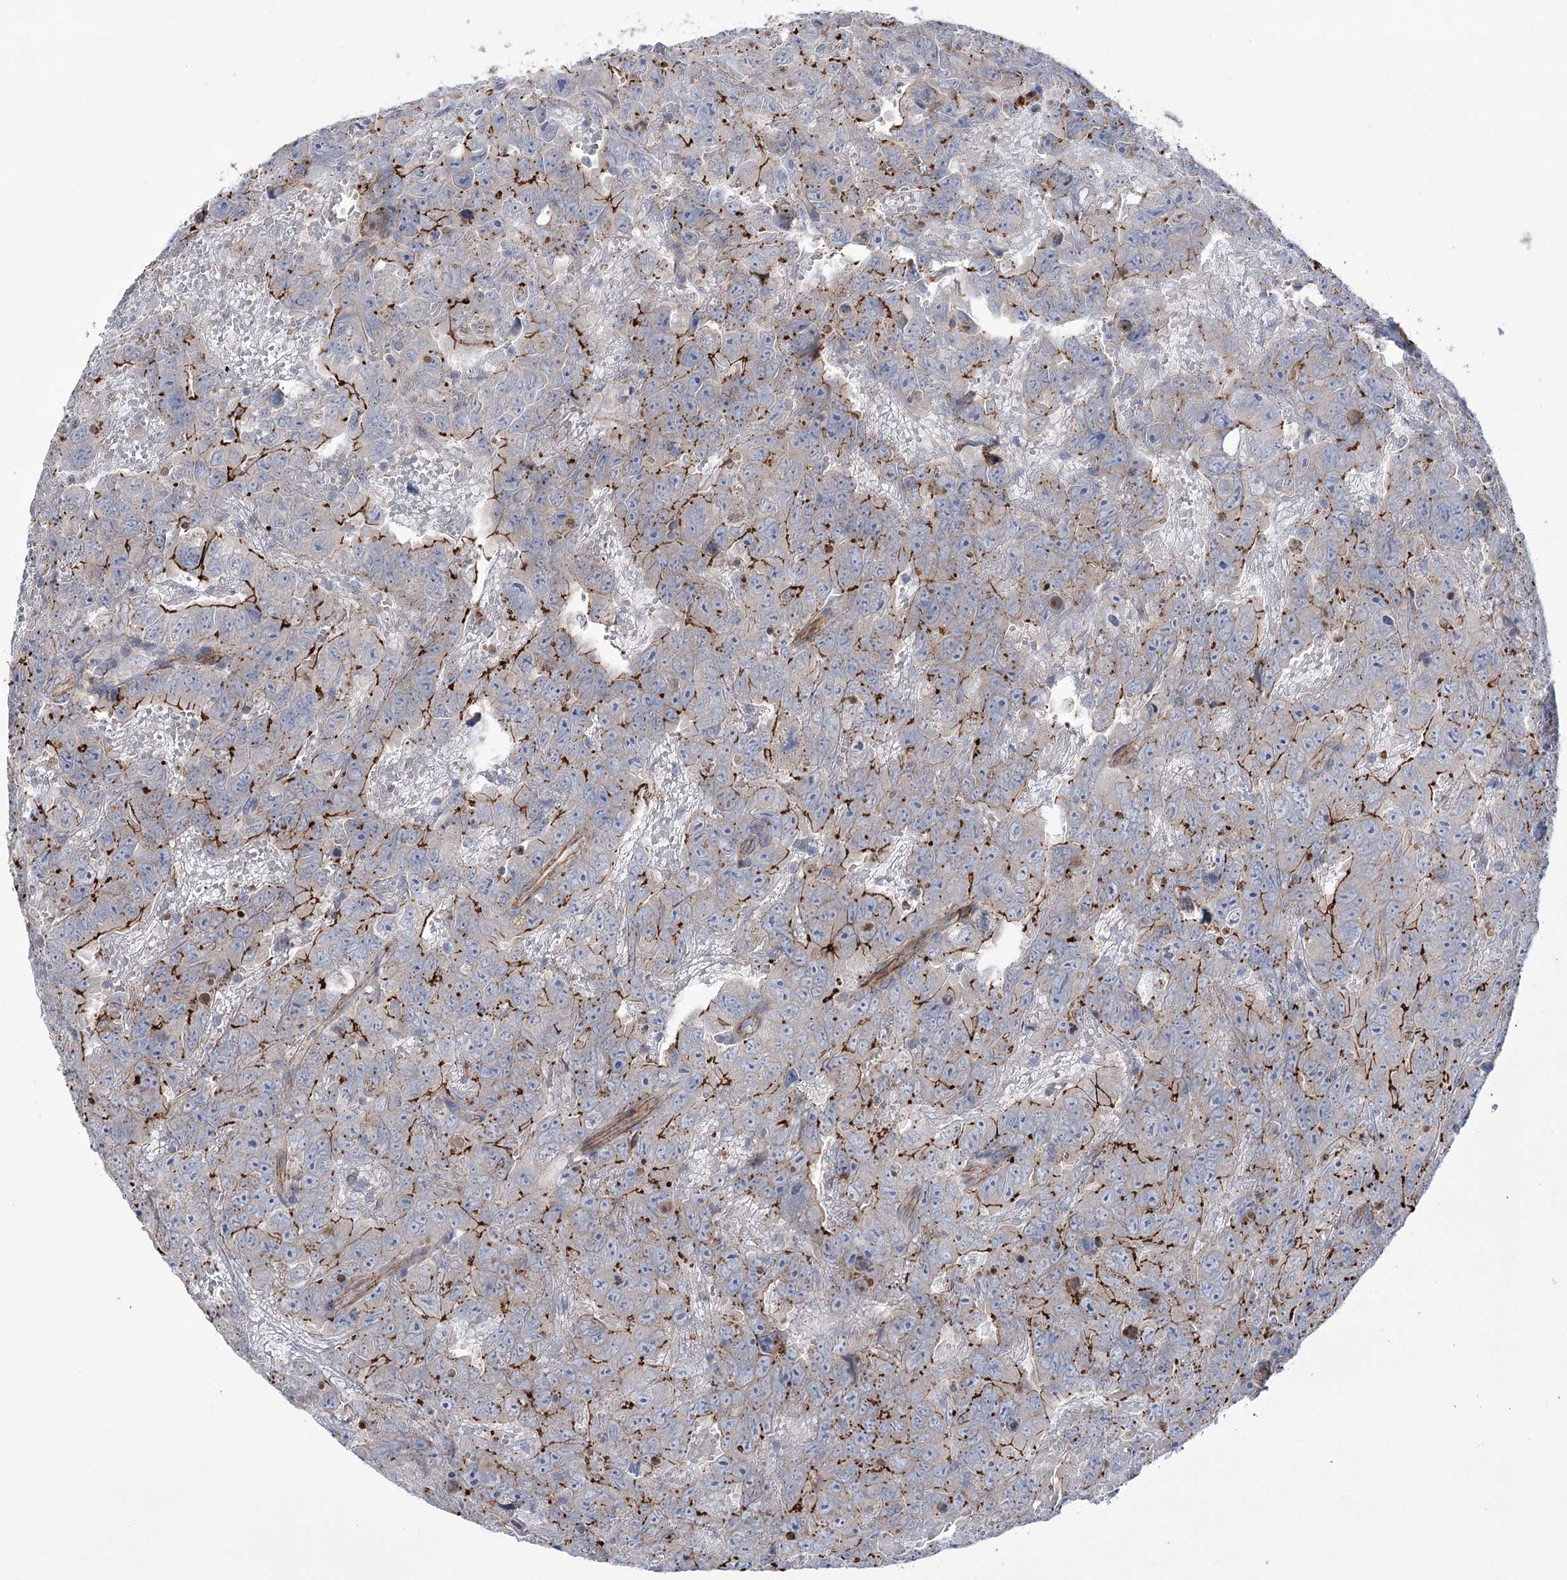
{"staining": {"intensity": "strong", "quantity": "<25%", "location": "cytoplasmic/membranous"}, "tissue": "testis cancer", "cell_type": "Tumor cells", "image_type": "cancer", "snomed": [{"axis": "morphology", "description": "Carcinoma, Embryonal, NOS"}, {"axis": "topography", "description": "Testis"}], "caption": "Embryonal carcinoma (testis) stained with a protein marker exhibits strong staining in tumor cells.", "gene": "TRIM71", "patient": {"sex": "male", "age": 45}}